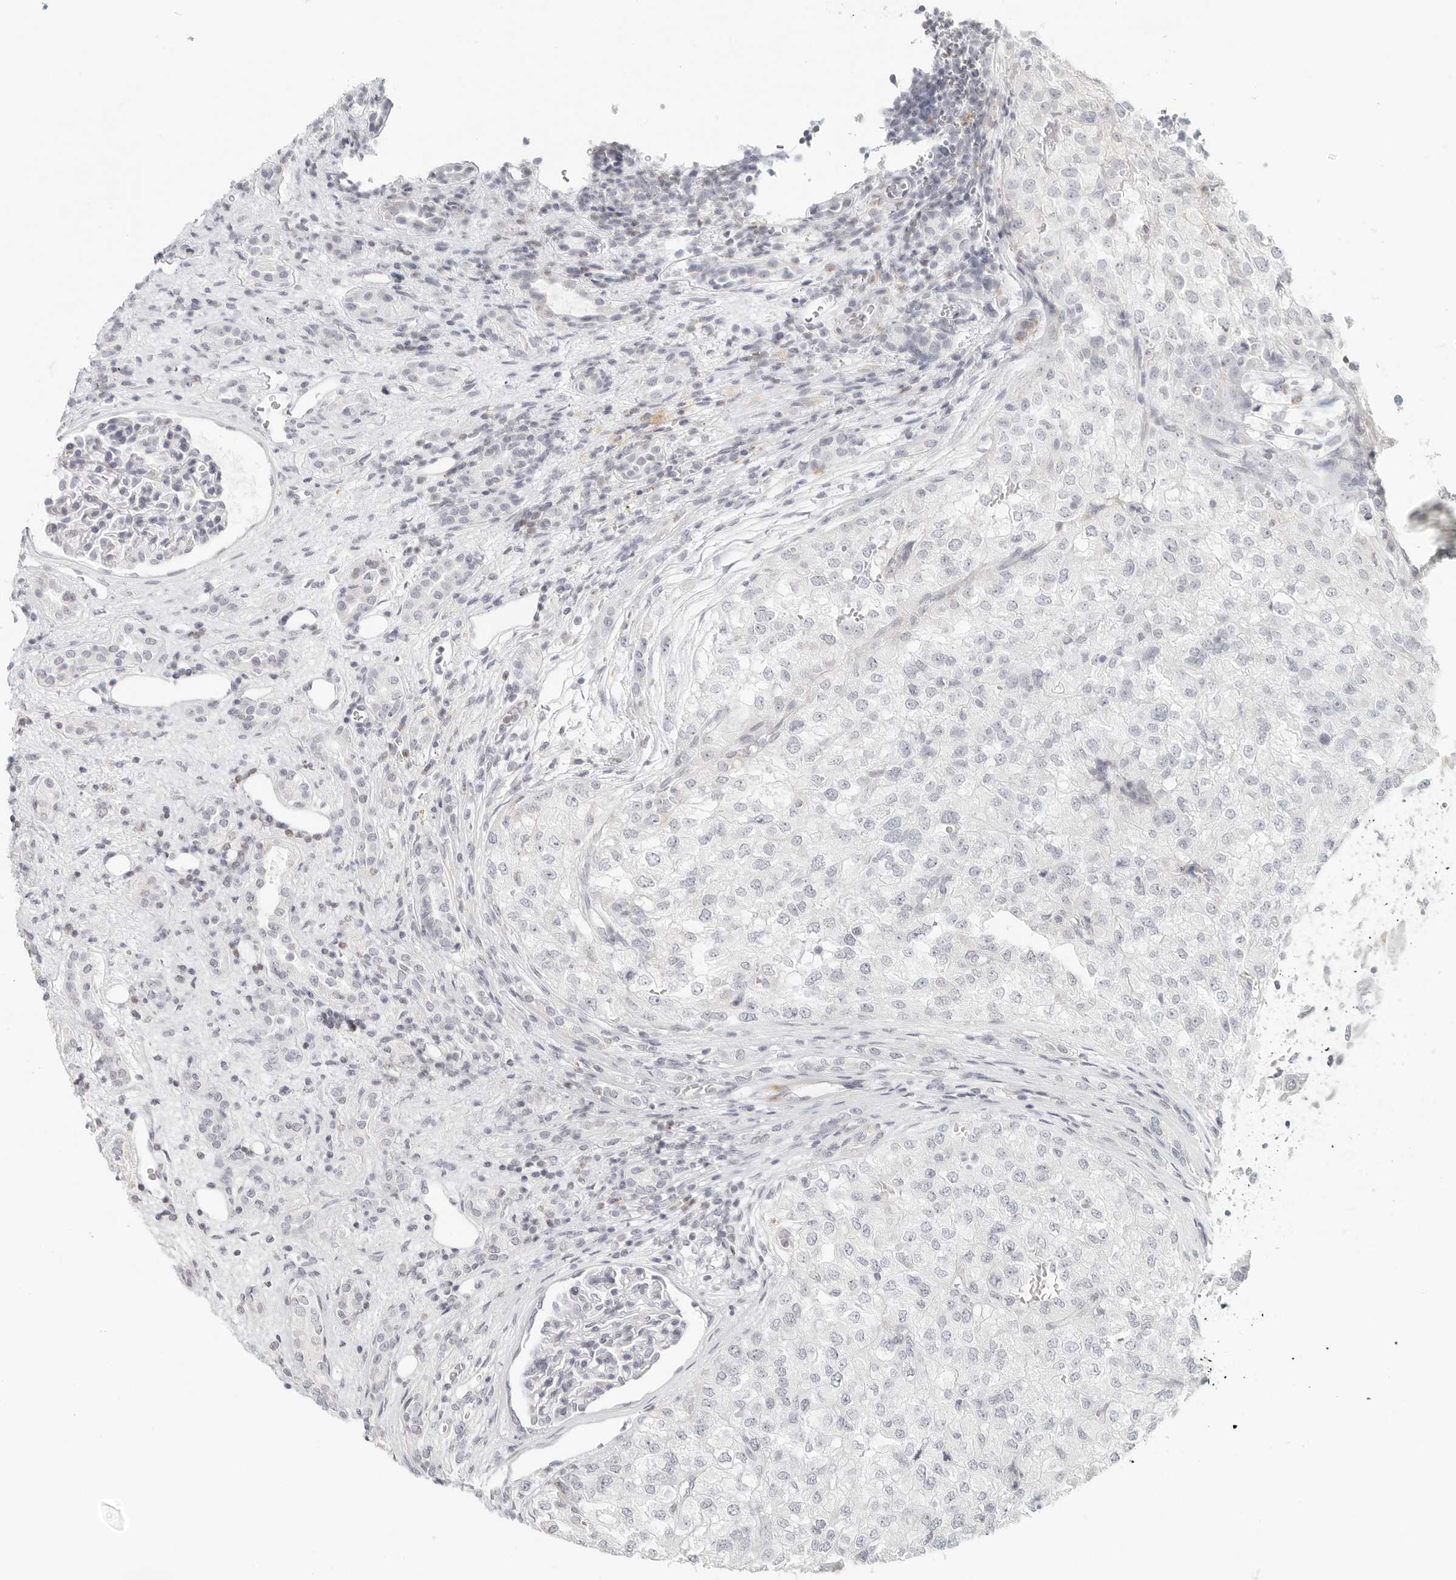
{"staining": {"intensity": "negative", "quantity": "none", "location": "none"}, "tissue": "renal cancer", "cell_type": "Tumor cells", "image_type": "cancer", "snomed": [{"axis": "morphology", "description": "Adenocarcinoma, NOS"}, {"axis": "topography", "description": "Kidney"}], "caption": "DAB (3,3'-diaminobenzidine) immunohistochemical staining of human adenocarcinoma (renal) displays no significant staining in tumor cells.", "gene": "RPS6KC1", "patient": {"sex": "female", "age": 54}}